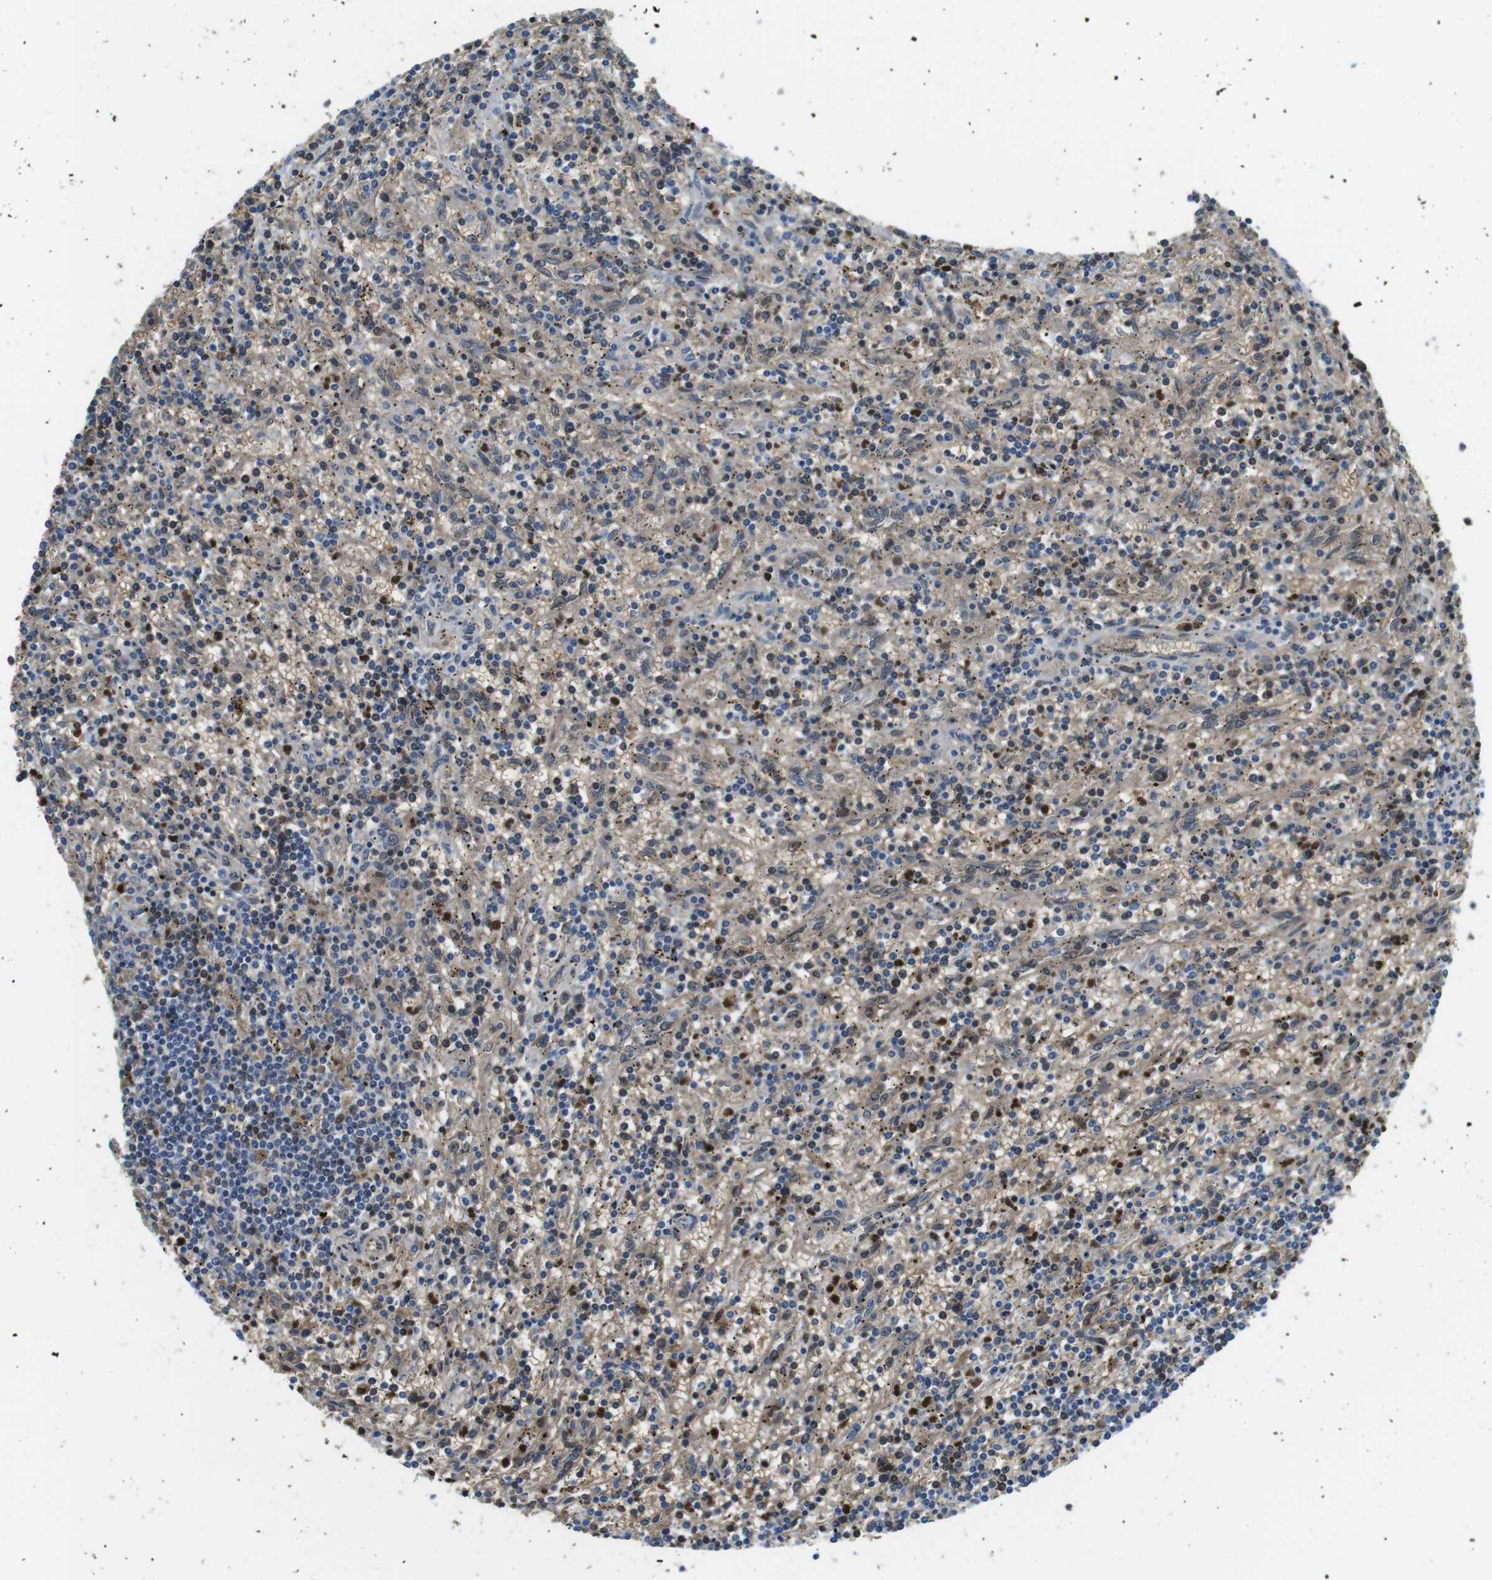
{"staining": {"intensity": "weak", "quantity": "25%-75%", "location": "cytoplasmic/membranous"}, "tissue": "lymphoma", "cell_type": "Tumor cells", "image_type": "cancer", "snomed": [{"axis": "morphology", "description": "Malignant lymphoma, non-Hodgkin's type, Low grade"}, {"axis": "topography", "description": "Spleen"}], "caption": "An immunohistochemistry (IHC) image of tumor tissue is shown. Protein staining in brown labels weak cytoplasmic/membranous positivity in lymphoma within tumor cells.", "gene": "WSCD1", "patient": {"sex": "male", "age": 76}}